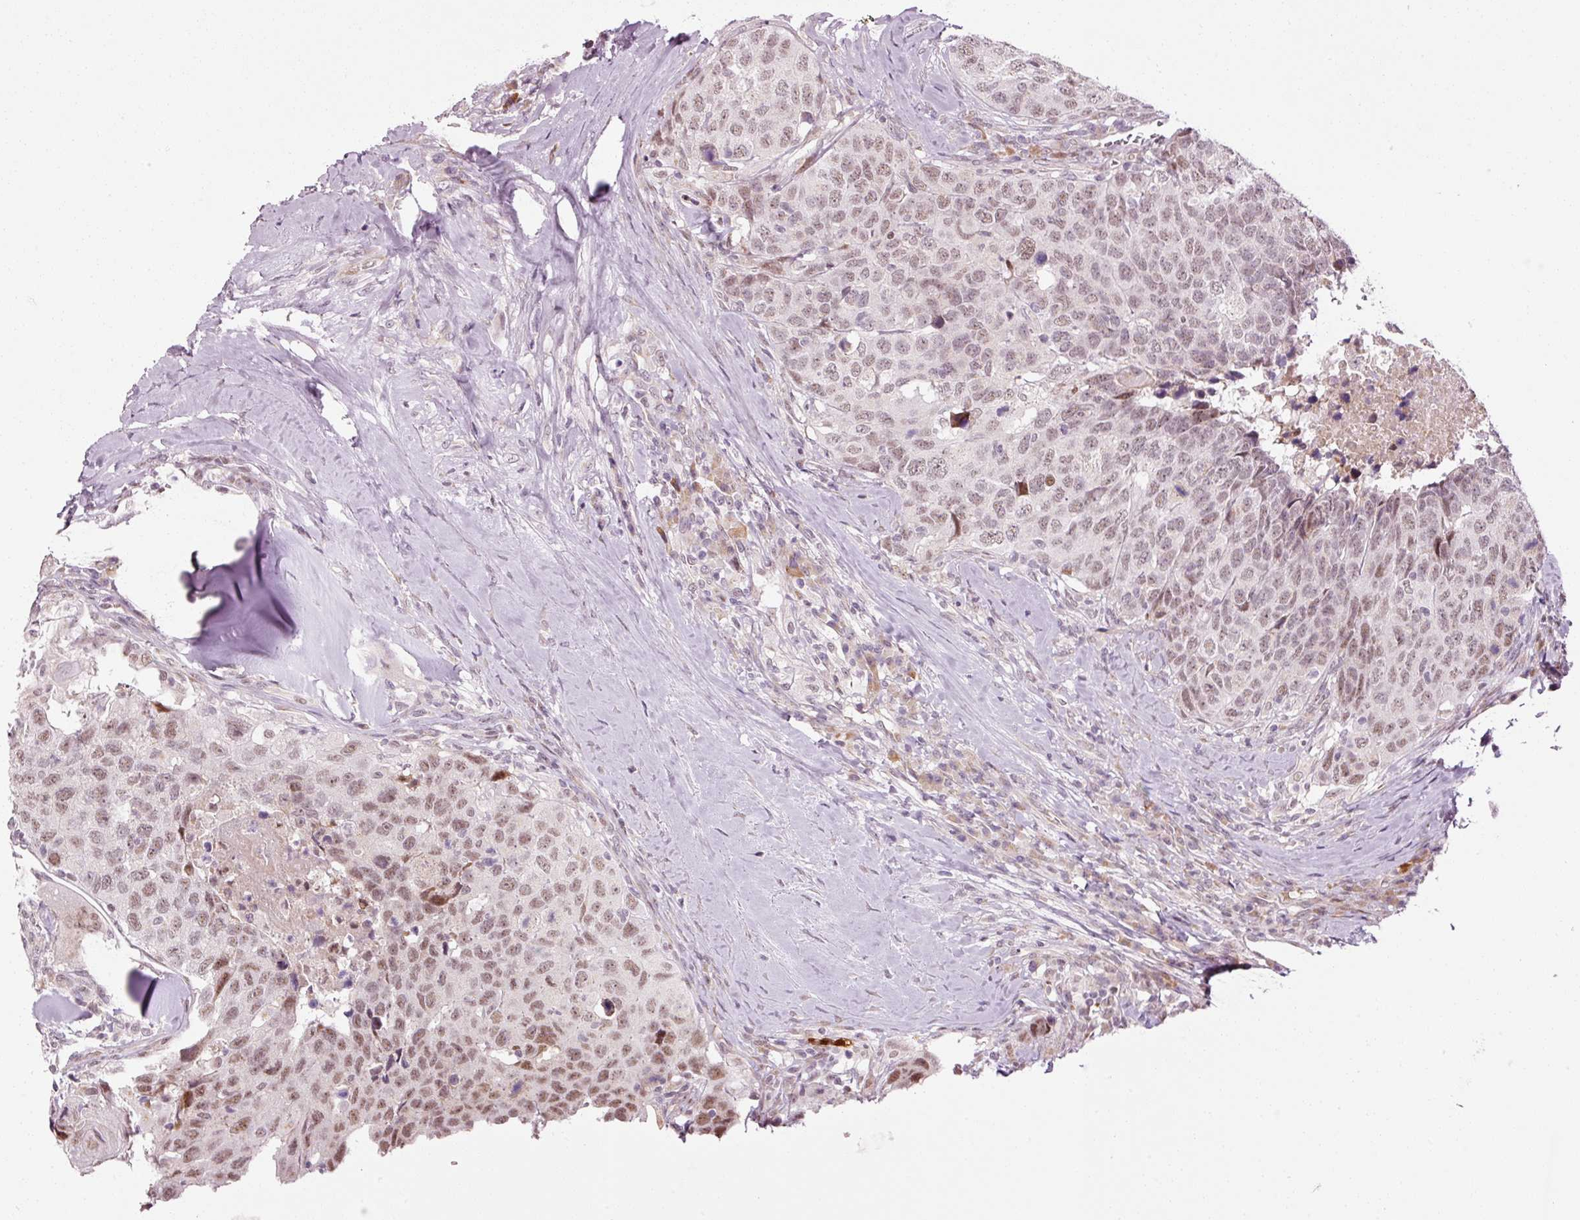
{"staining": {"intensity": "moderate", "quantity": ">75%", "location": "nuclear"}, "tissue": "head and neck cancer", "cell_type": "Tumor cells", "image_type": "cancer", "snomed": [{"axis": "morphology", "description": "Squamous cell carcinoma, NOS"}, {"axis": "topography", "description": "Head-Neck"}], "caption": "A histopathology image showing moderate nuclear expression in about >75% of tumor cells in head and neck squamous cell carcinoma, as visualized by brown immunohistochemical staining.", "gene": "ANKRD20A1", "patient": {"sex": "male", "age": 66}}